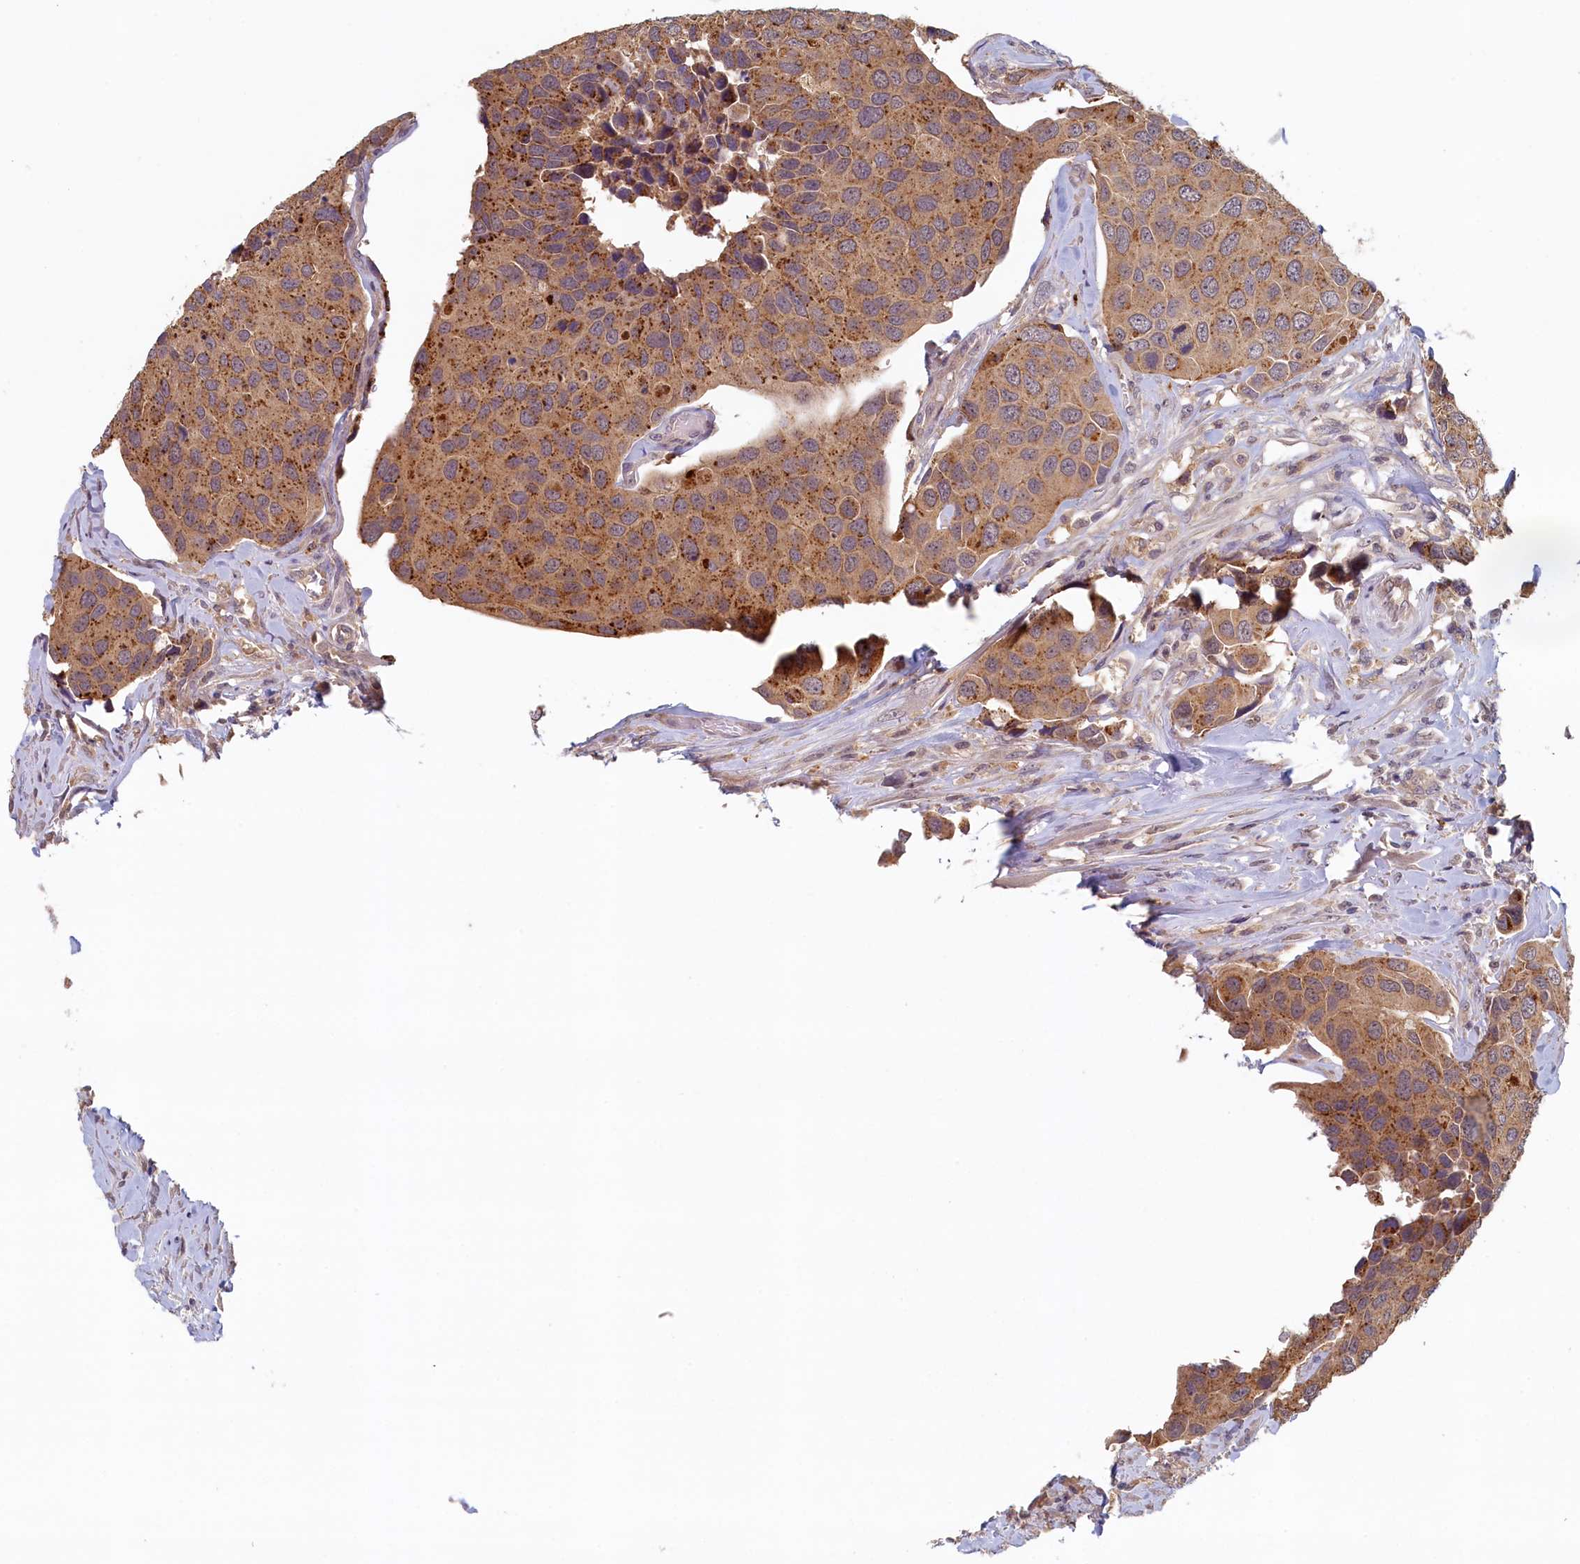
{"staining": {"intensity": "moderate", "quantity": ">75%", "location": "cytoplasmic/membranous"}, "tissue": "urothelial cancer", "cell_type": "Tumor cells", "image_type": "cancer", "snomed": [{"axis": "morphology", "description": "Urothelial carcinoma, High grade"}, {"axis": "topography", "description": "Urinary bladder"}], "caption": "Immunohistochemistry photomicrograph of neoplastic tissue: human high-grade urothelial carcinoma stained using IHC reveals medium levels of moderate protein expression localized specifically in the cytoplasmic/membranous of tumor cells, appearing as a cytoplasmic/membranous brown color.", "gene": "NUBP2", "patient": {"sex": "male", "age": 74}}